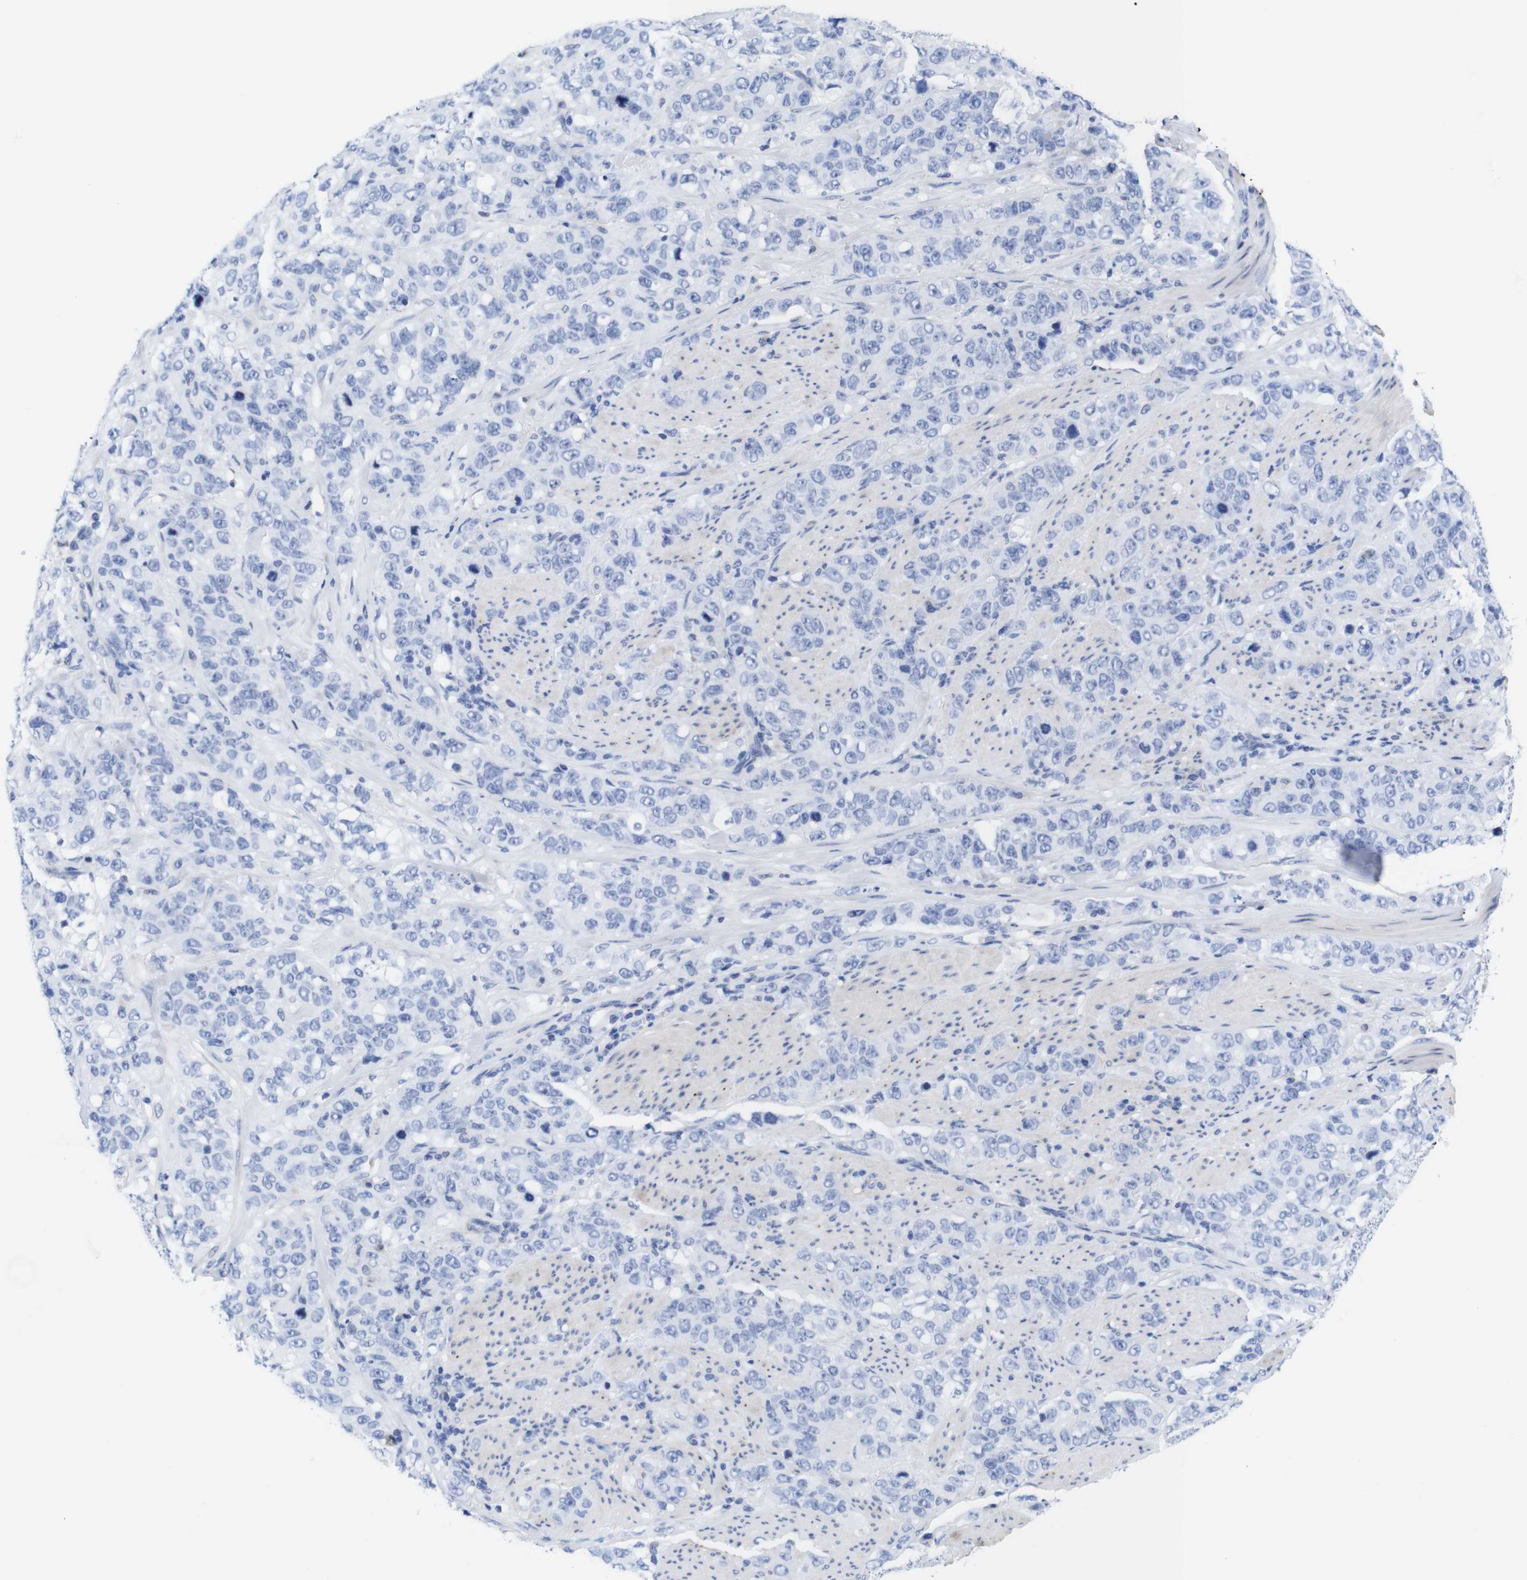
{"staining": {"intensity": "negative", "quantity": "none", "location": "none"}, "tissue": "stomach cancer", "cell_type": "Tumor cells", "image_type": "cancer", "snomed": [{"axis": "morphology", "description": "Adenocarcinoma, NOS"}, {"axis": "topography", "description": "Stomach"}], "caption": "Protein analysis of stomach cancer (adenocarcinoma) reveals no significant expression in tumor cells. (DAB immunohistochemistry (IHC) visualized using brightfield microscopy, high magnification).", "gene": "LRRC55", "patient": {"sex": "male", "age": 48}}